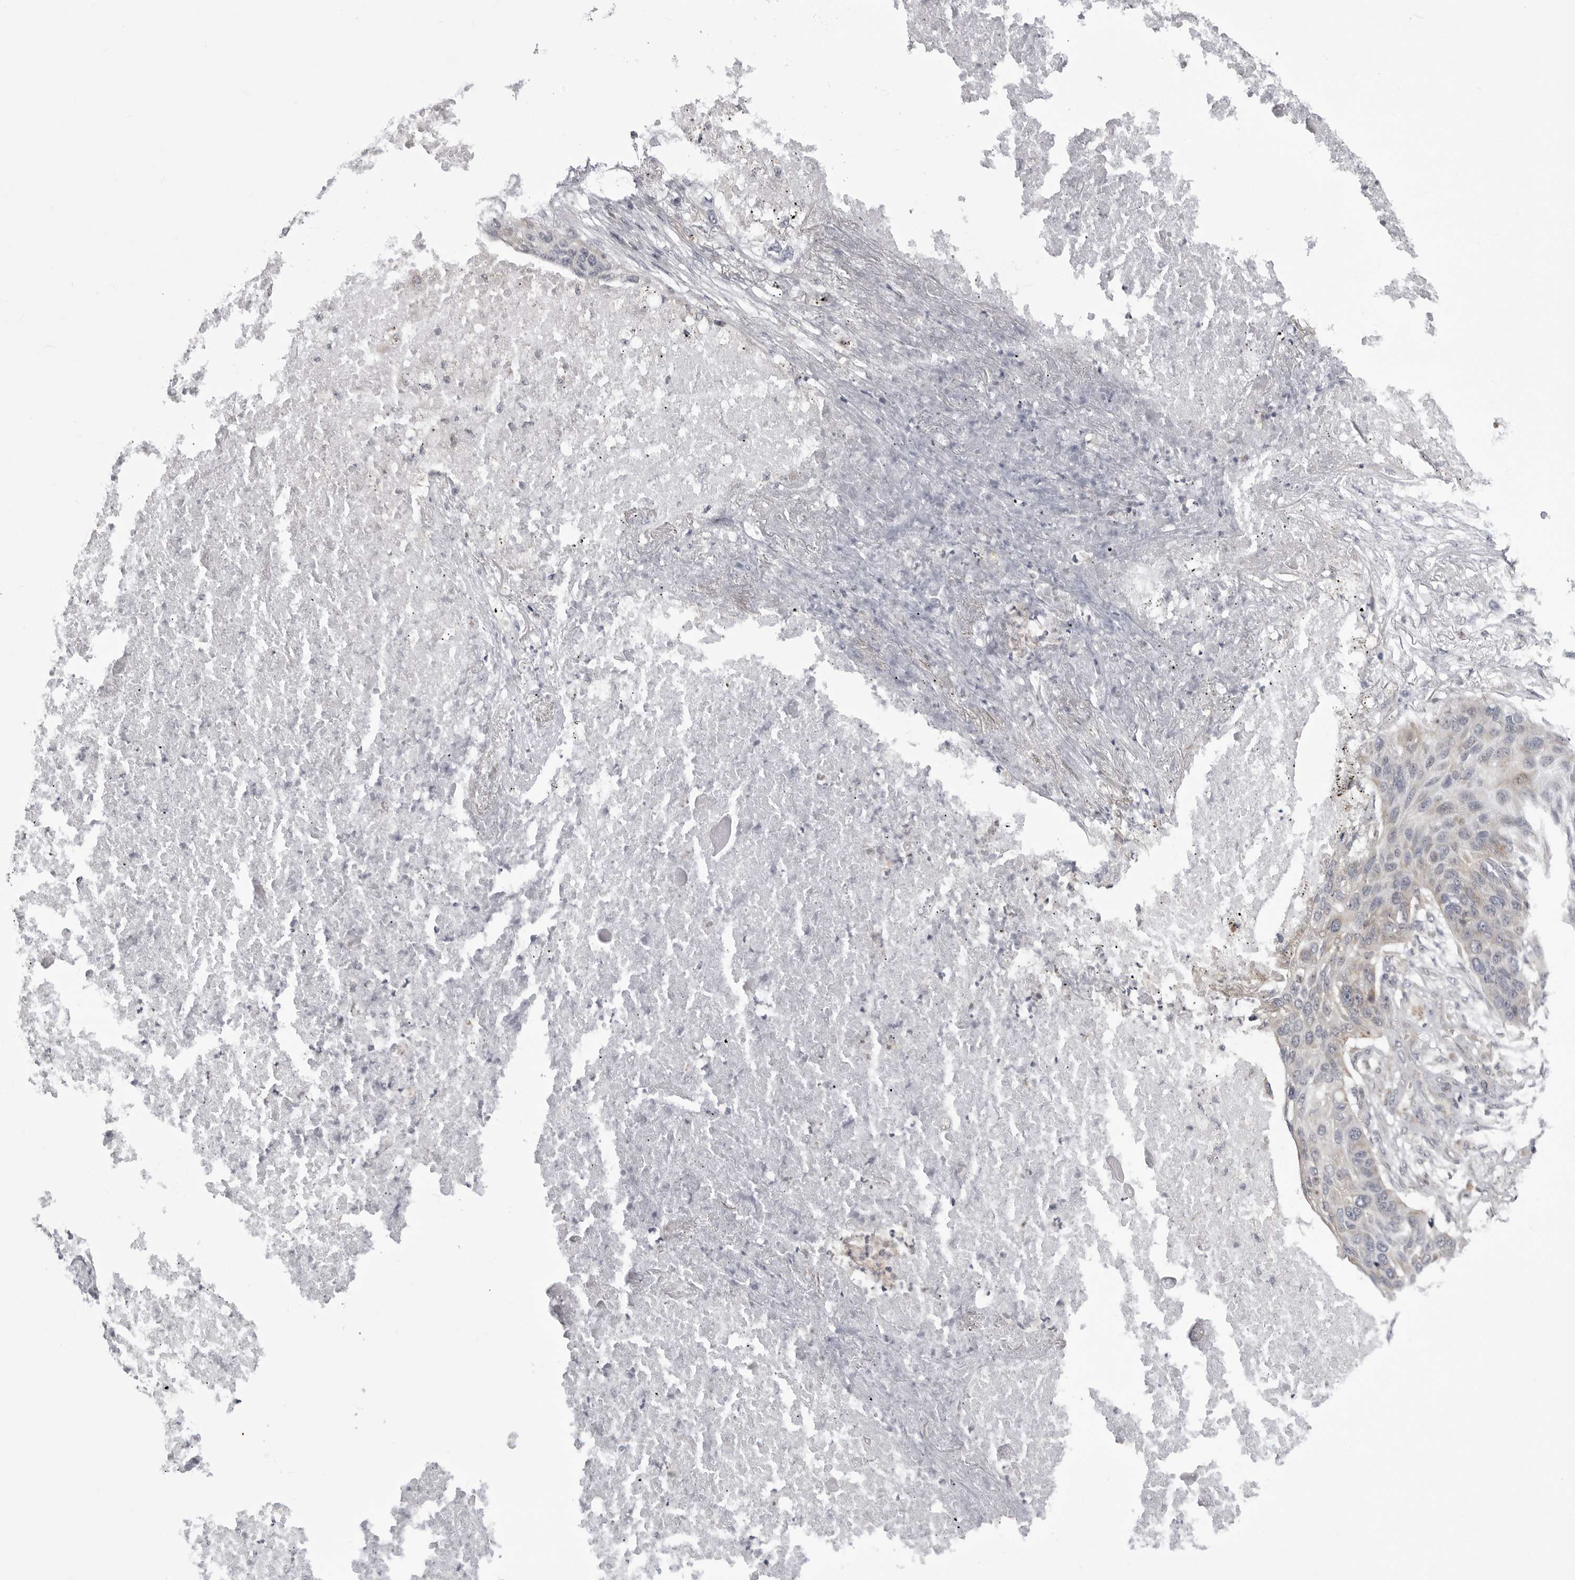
{"staining": {"intensity": "weak", "quantity": "<25%", "location": "cytoplasmic/membranous"}, "tissue": "lung cancer", "cell_type": "Tumor cells", "image_type": "cancer", "snomed": [{"axis": "morphology", "description": "Squamous cell carcinoma, NOS"}, {"axis": "topography", "description": "Lung"}], "caption": "IHC histopathology image of squamous cell carcinoma (lung) stained for a protein (brown), which displays no positivity in tumor cells. (DAB IHC, high magnification).", "gene": "CCDC18", "patient": {"sex": "female", "age": 63}}